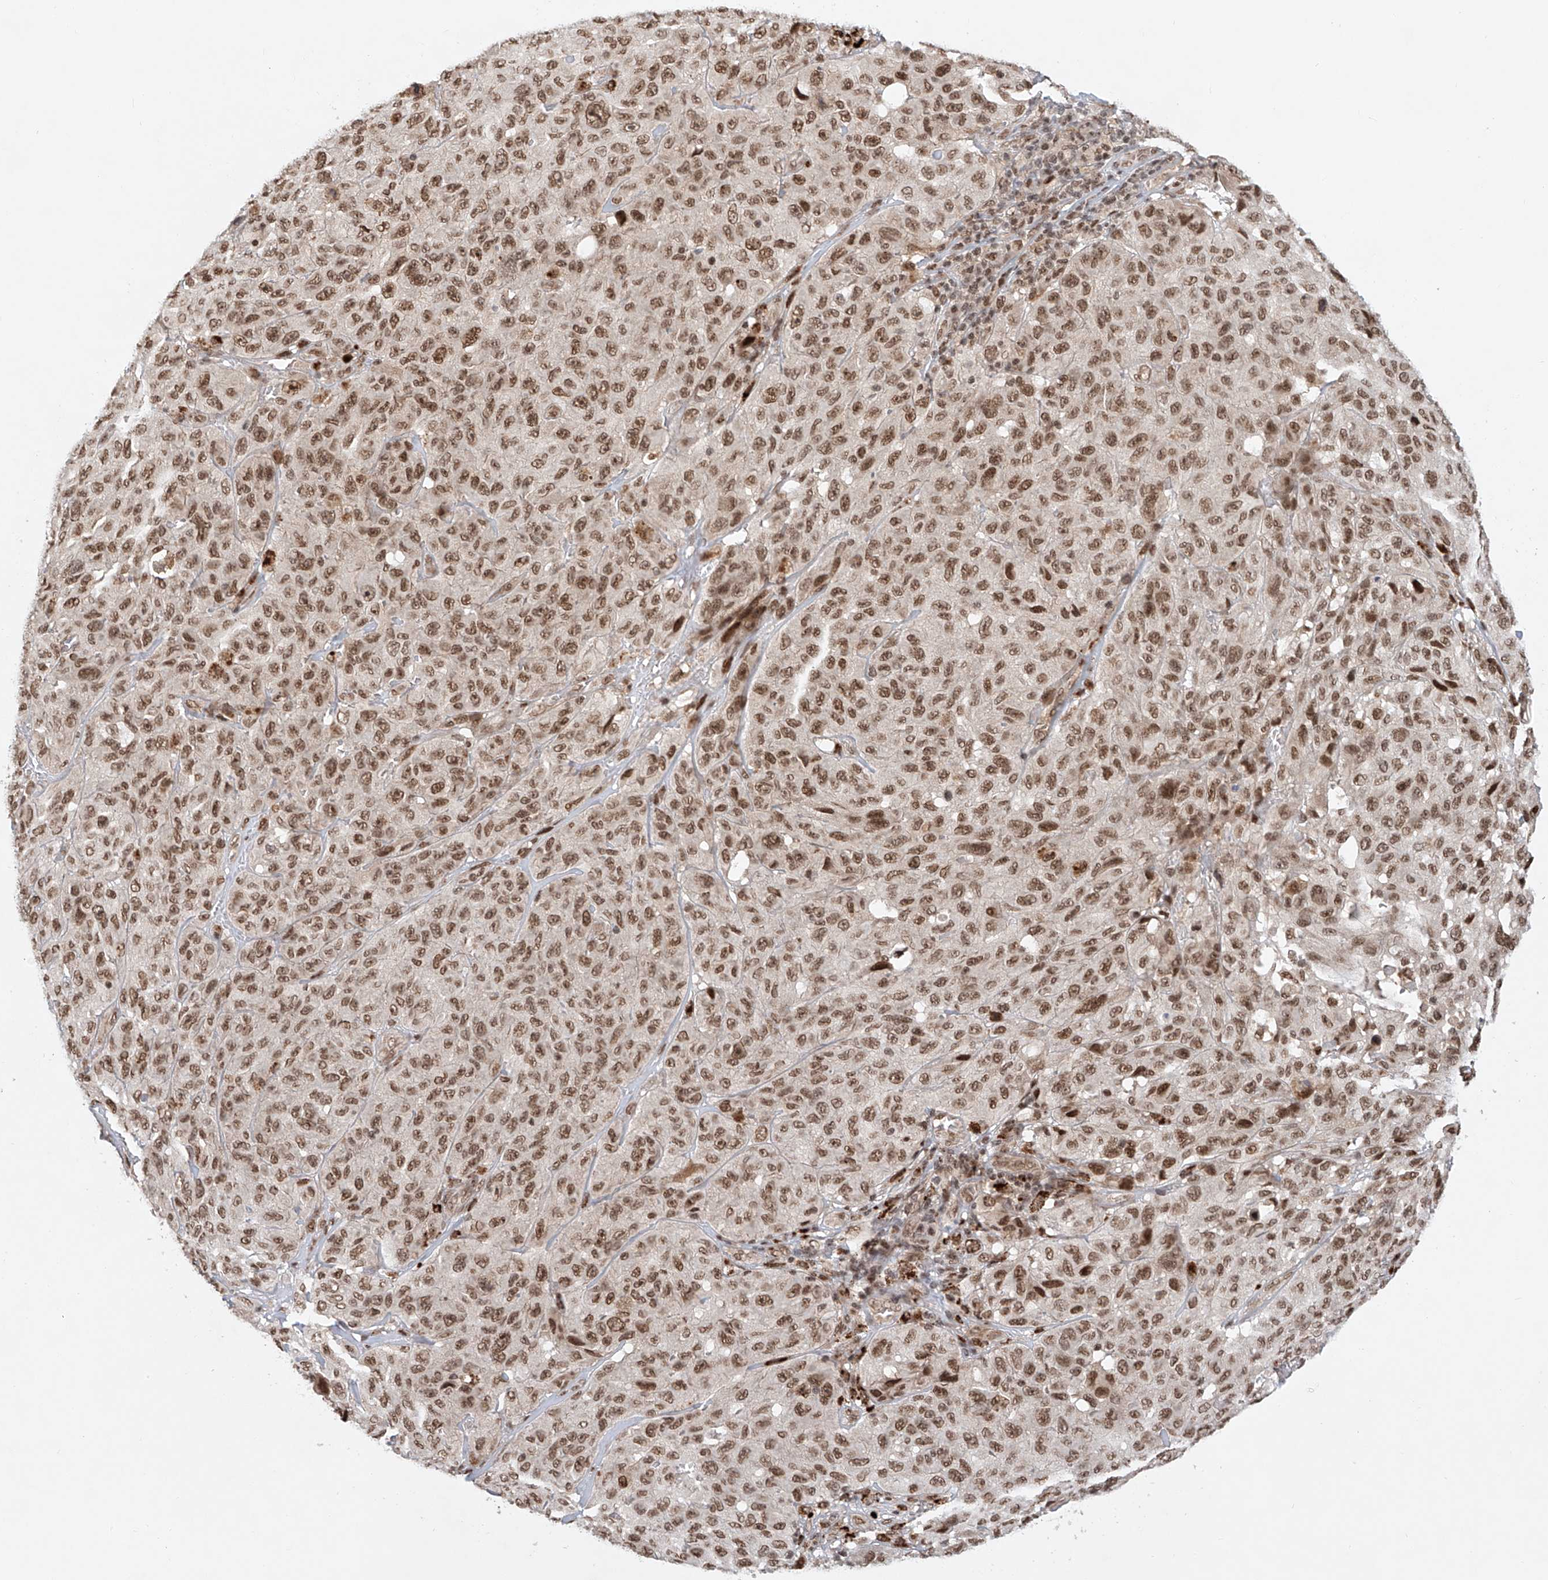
{"staining": {"intensity": "strong", "quantity": ">75%", "location": "nuclear"}, "tissue": "melanoma", "cell_type": "Tumor cells", "image_type": "cancer", "snomed": [{"axis": "morphology", "description": "Malignant melanoma, NOS"}, {"axis": "topography", "description": "Skin"}], "caption": "The immunohistochemical stain highlights strong nuclear expression in tumor cells of melanoma tissue.", "gene": "ZNF470", "patient": {"sex": "male", "age": 66}}